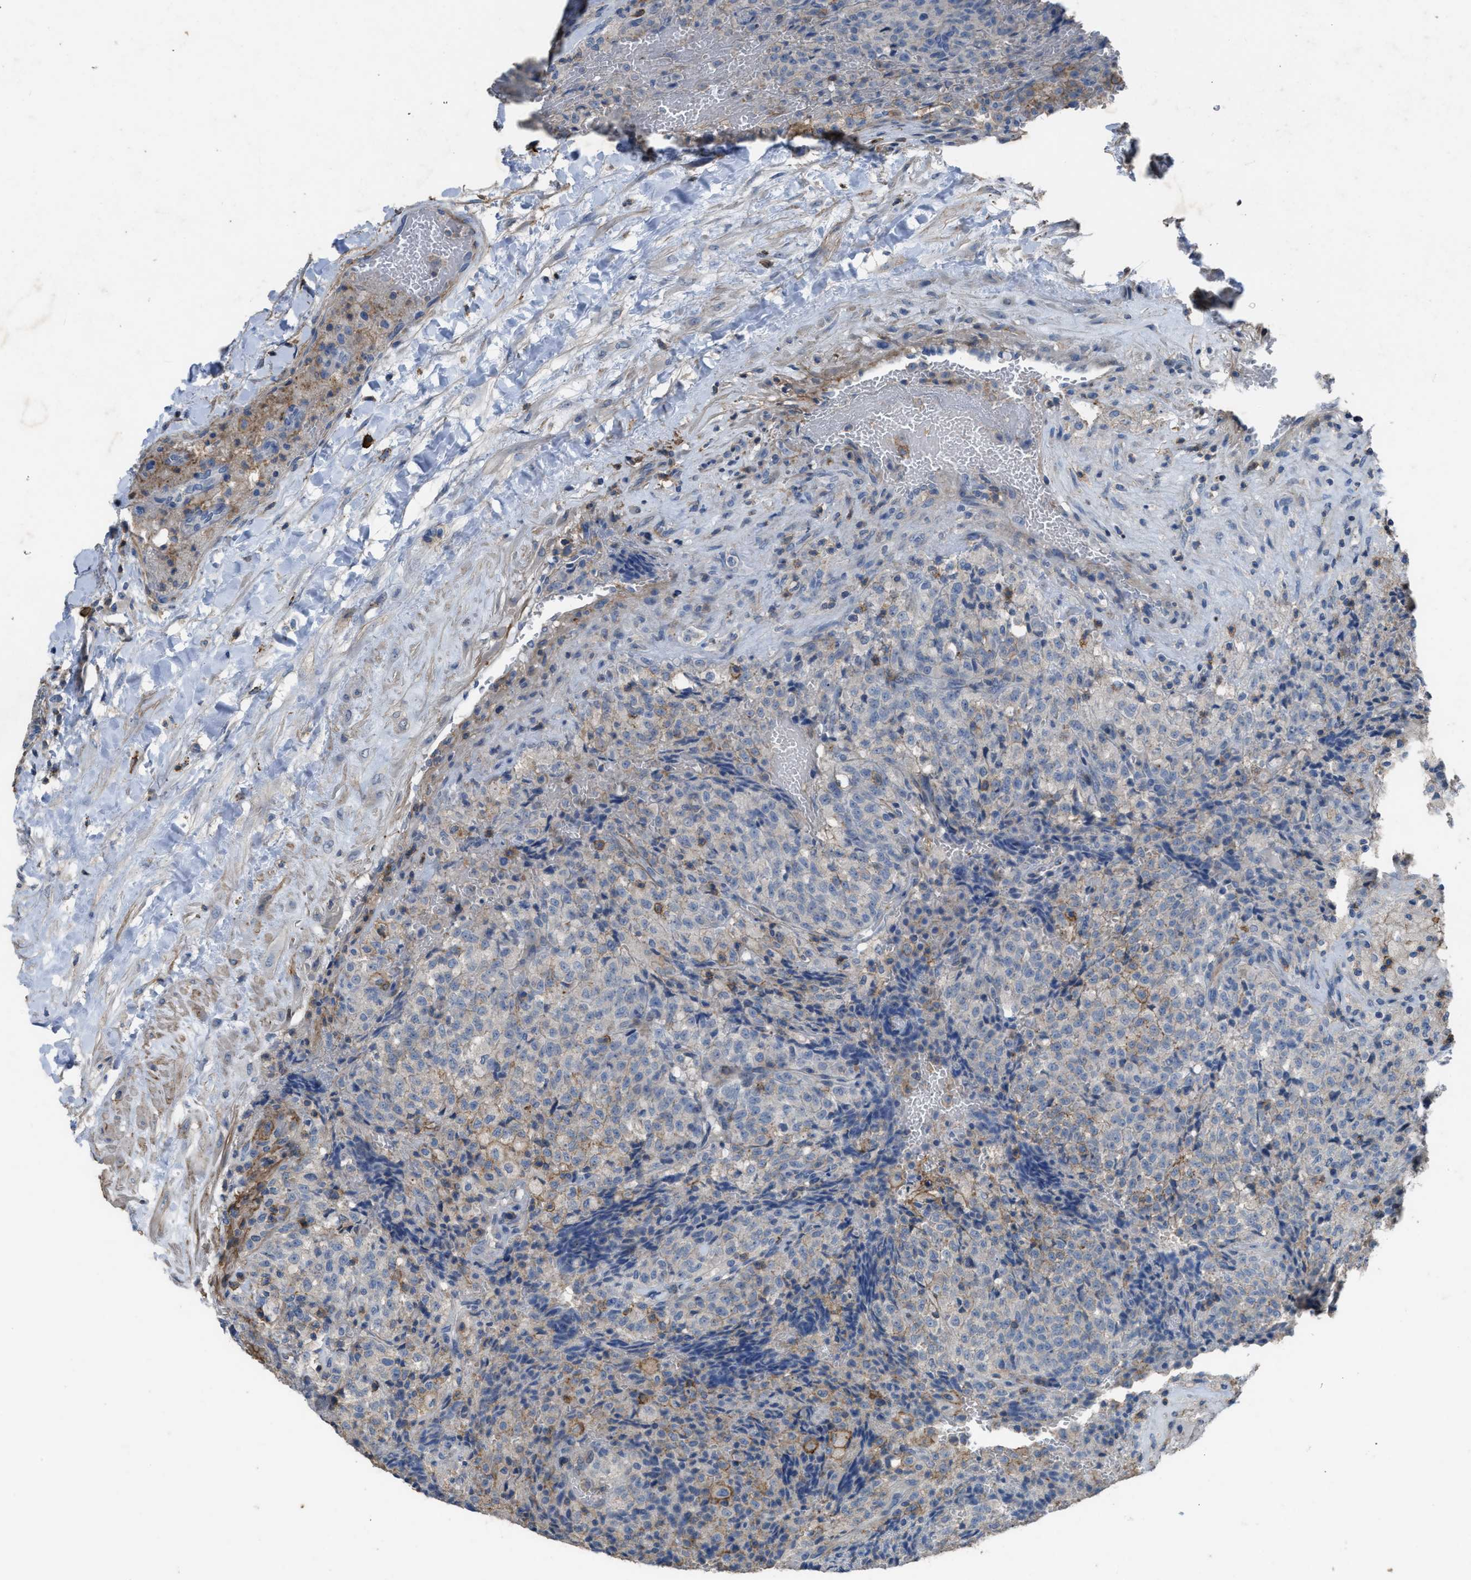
{"staining": {"intensity": "weak", "quantity": "<25%", "location": "cytoplasmic/membranous"}, "tissue": "testis cancer", "cell_type": "Tumor cells", "image_type": "cancer", "snomed": [{"axis": "morphology", "description": "Seminoma, NOS"}, {"axis": "topography", "description": "Testis"}], "caption": "This is an immunohistochemistry photomicrograph of seminoma (testis). There is no positivity in tumor cells.", "gene": "OR51E1", "patient": {"sex": "male", "age": 59}}